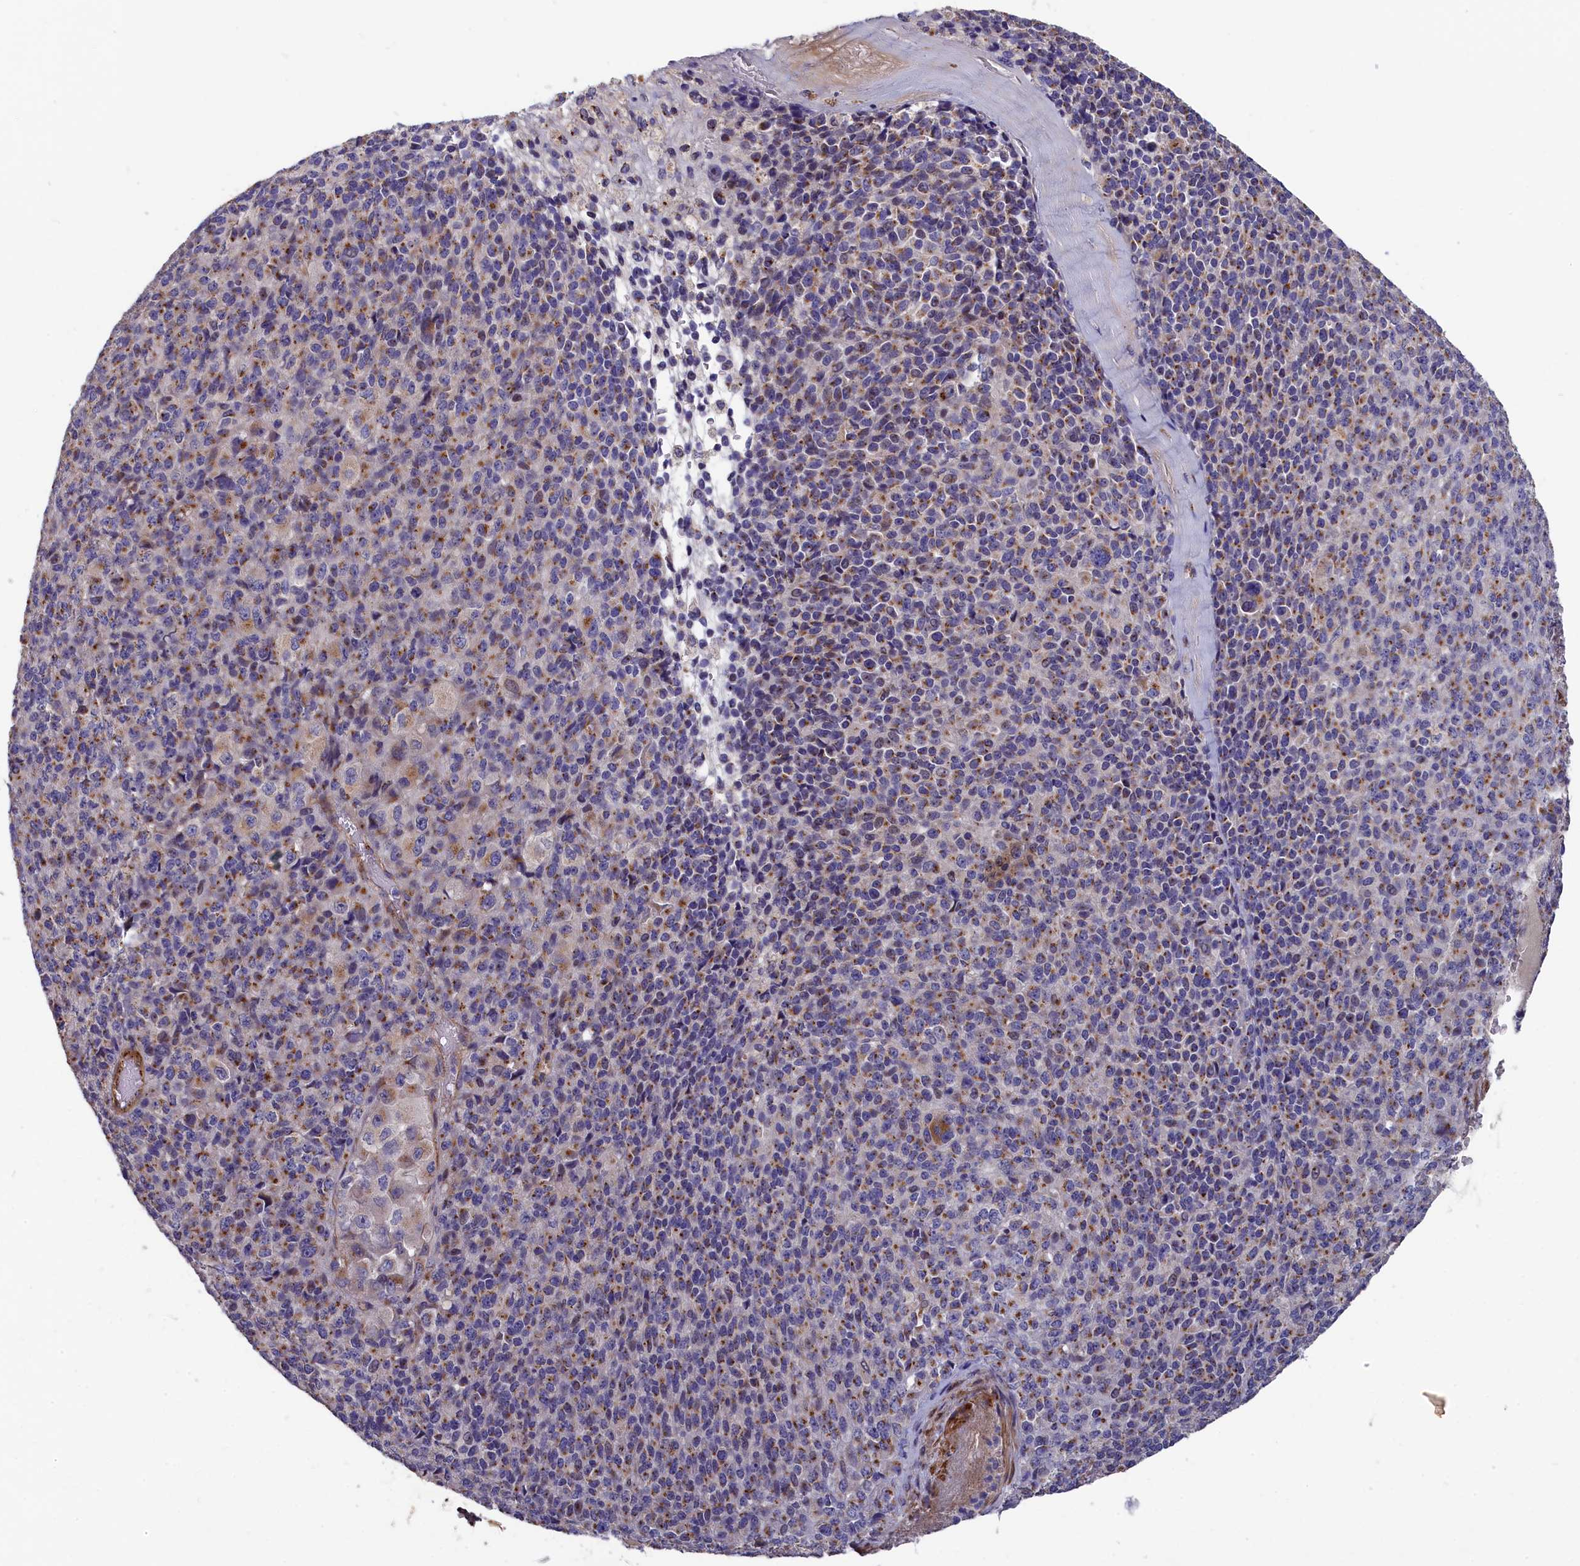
{"staining": {"intensity": "moderate", "quantity": "25%-75%", "location": "cytoplasmic/membranous"}, "tissue": "melanoma", "cell_type": "Tumor cells", "image_type": "cancer", "snomed": [{"axis": "morphology", "description": "Malignant melanoma, Metastatic site"}, {"axis": "topography", "description": "Brain"}], "caption": "Immunohistochemical staining of human malignant melanoma (metastatic site) shows medium levels of moderate cytoplasmic/membranous positivity in approximately 25%-75% of tumor cells.", "gene": "TUBGCP4", "patient": {"sex": "female", "age": 56}}